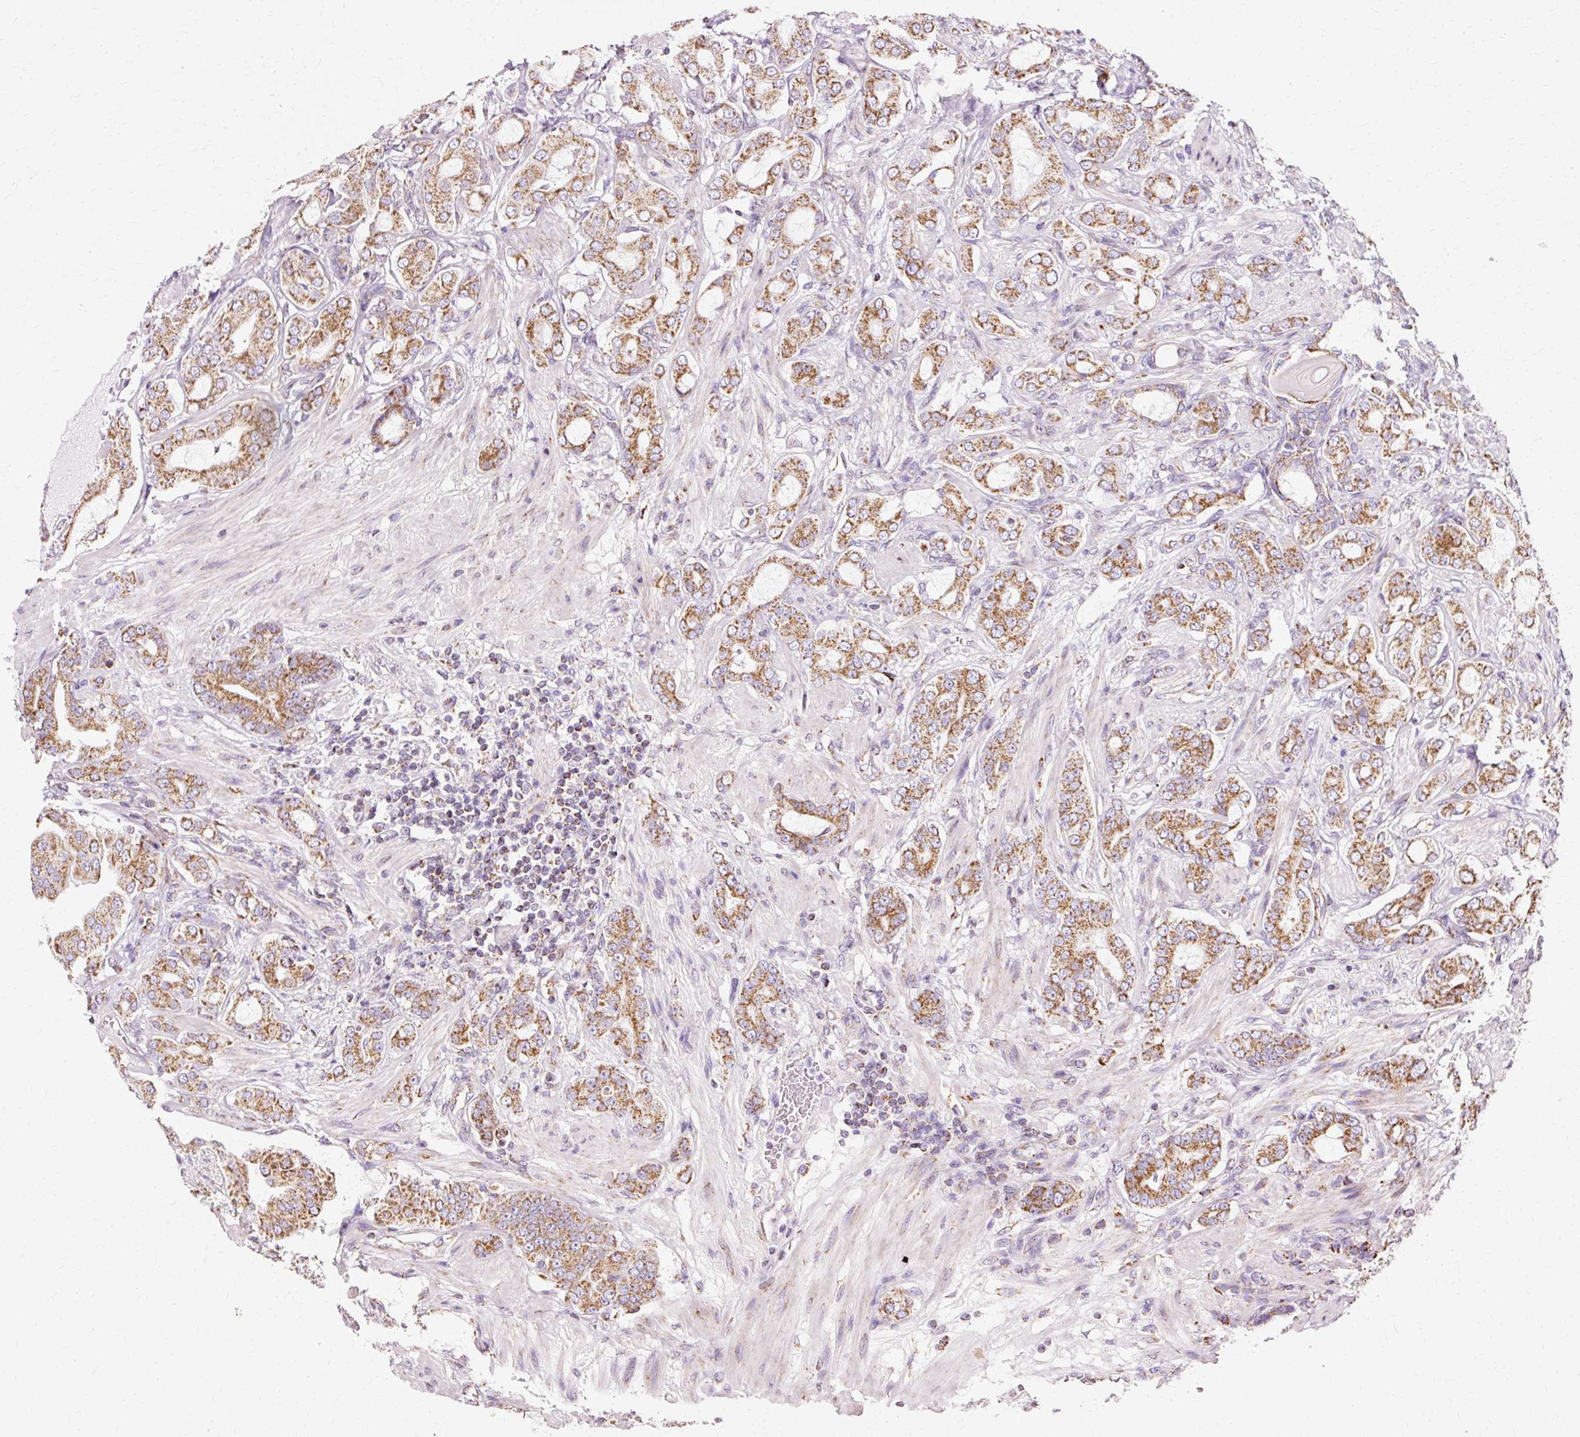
{"staining": {"intensity": "moderate", "quantity": ">75%", "location": "cytoplasmic/membranous"}, "tissue": "prostate cancer", "cell_type": "Tumor cells", "image_type": "cancer", "snomed": [{"axis": "morphology", "description": "Adenocarcinoma, Low grade"}, {"axis": "topography", "description": "Prostate"}], "caption": "The micrograph reveals a brown stain indicating the presence of a protein in the cytoplasmic/membranous of tumor cells in prostate adenocarcinoma (low-grade).", "gene": "ATP5PO", "patient": {"sex": "male", "age": 57}}